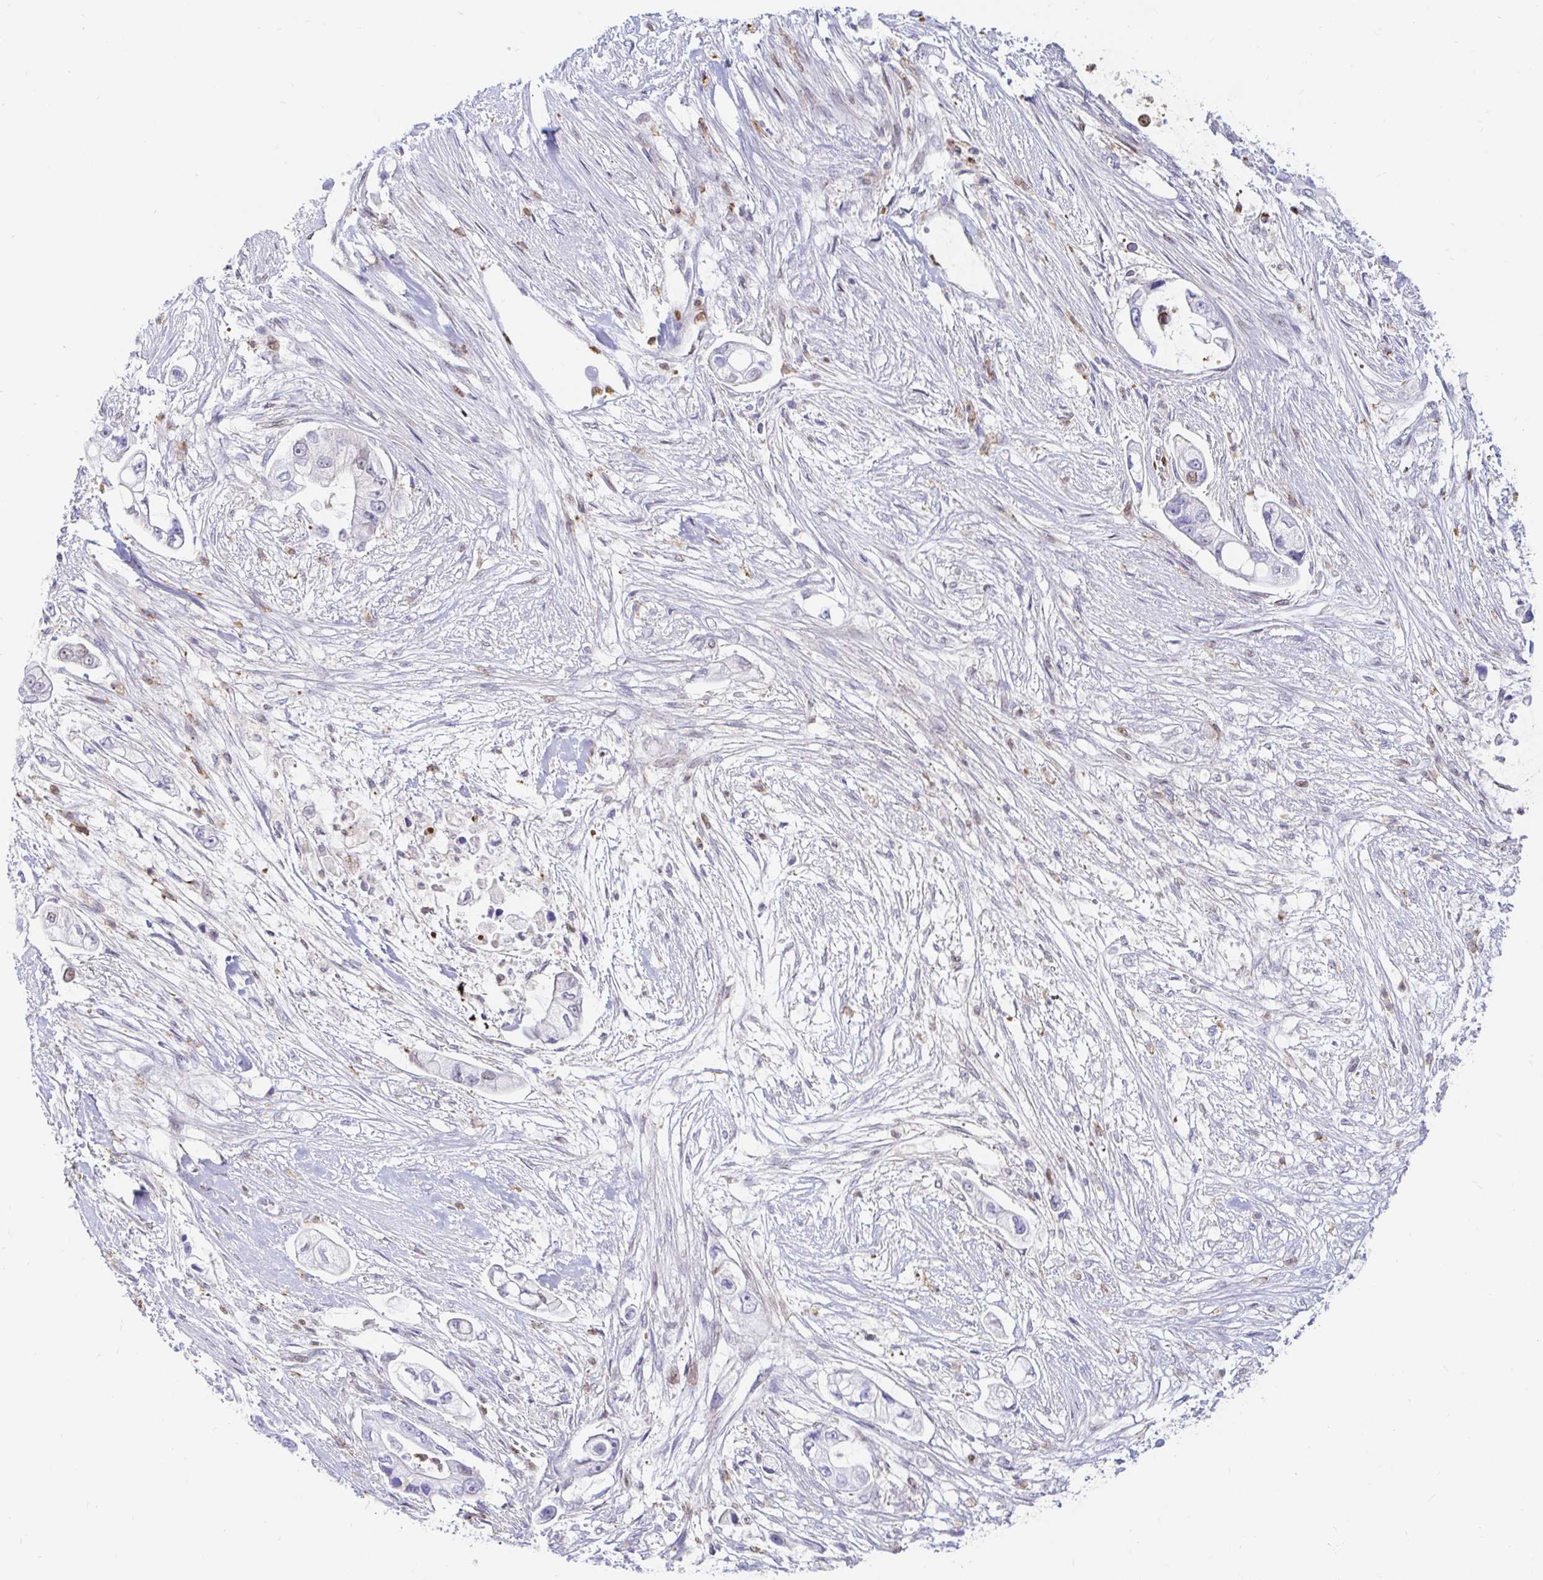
{"staining": {"intensity": "negative", "quantity": "none", "location": "none"}, "tissue": "pancreatic cancer", "cell_type": "Tumor cells", "image_type": "cancer", "snomed": [{"axis": "morphology", "description": "Adenocarcinoma, NOS"}, {"axis": "topography", "description": "Pancreas"}], "caption": "High magnification brightfield microscopy of pancreatic cancer (adenocarcinoma) stained with DAB (brown) and counterstained with hematoxylin (blue): tumor cells show no significant expression. (Brightfield microscopy of DAB (3,3'-diaminobenzidine) immunohistochemistry (IHC) at high magnification).", "gene": "HINFP", "patient": {"sex": "female", "age": 69}}